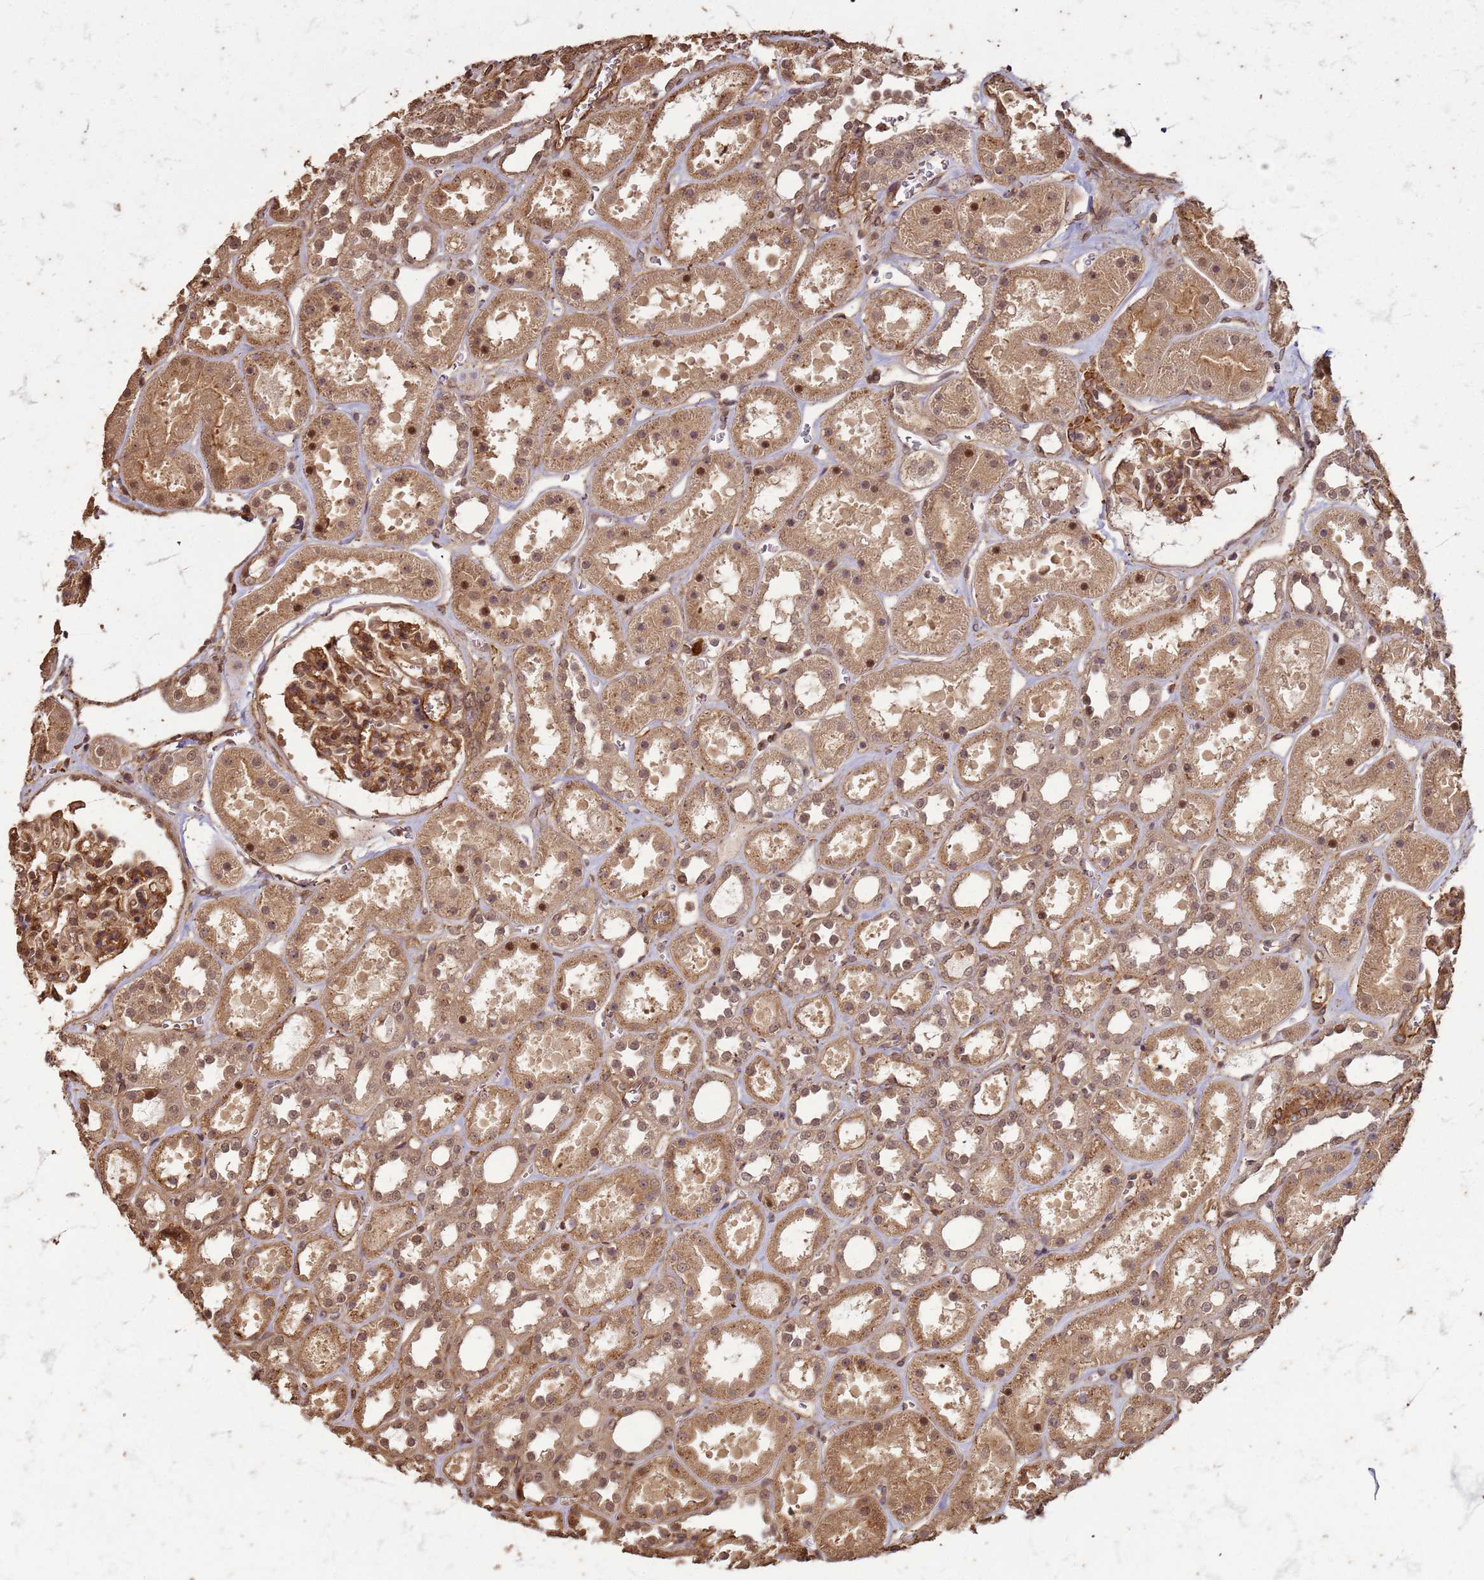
{"staining": {"intensity": "moderate", "quantity": "25%-75%", "location": "cytoplasmic/membranous,nuclear"}, "tissue": "kidney", "cell_type": "Cells in glomeruli", "image_type": "normal", "snomed": [{"axis": "morphology", "description": "Normal tissue, NOS"}, {"axis": "topography", "description": "Kidney"}], "caption": "Kidney stained for a protein shows moderate cytoplasmic/membranous,nuclear positivity in cells in glomeruli. The staining was performed using DAB (3,3'-diaminobenzidine) to visualize the protein expression in brown, while the nuclei were stained in blue with hematoxylin (Magnification: 20x).", "gene": "KIF26A", "patient": {"sex": "female", "age": 41}}